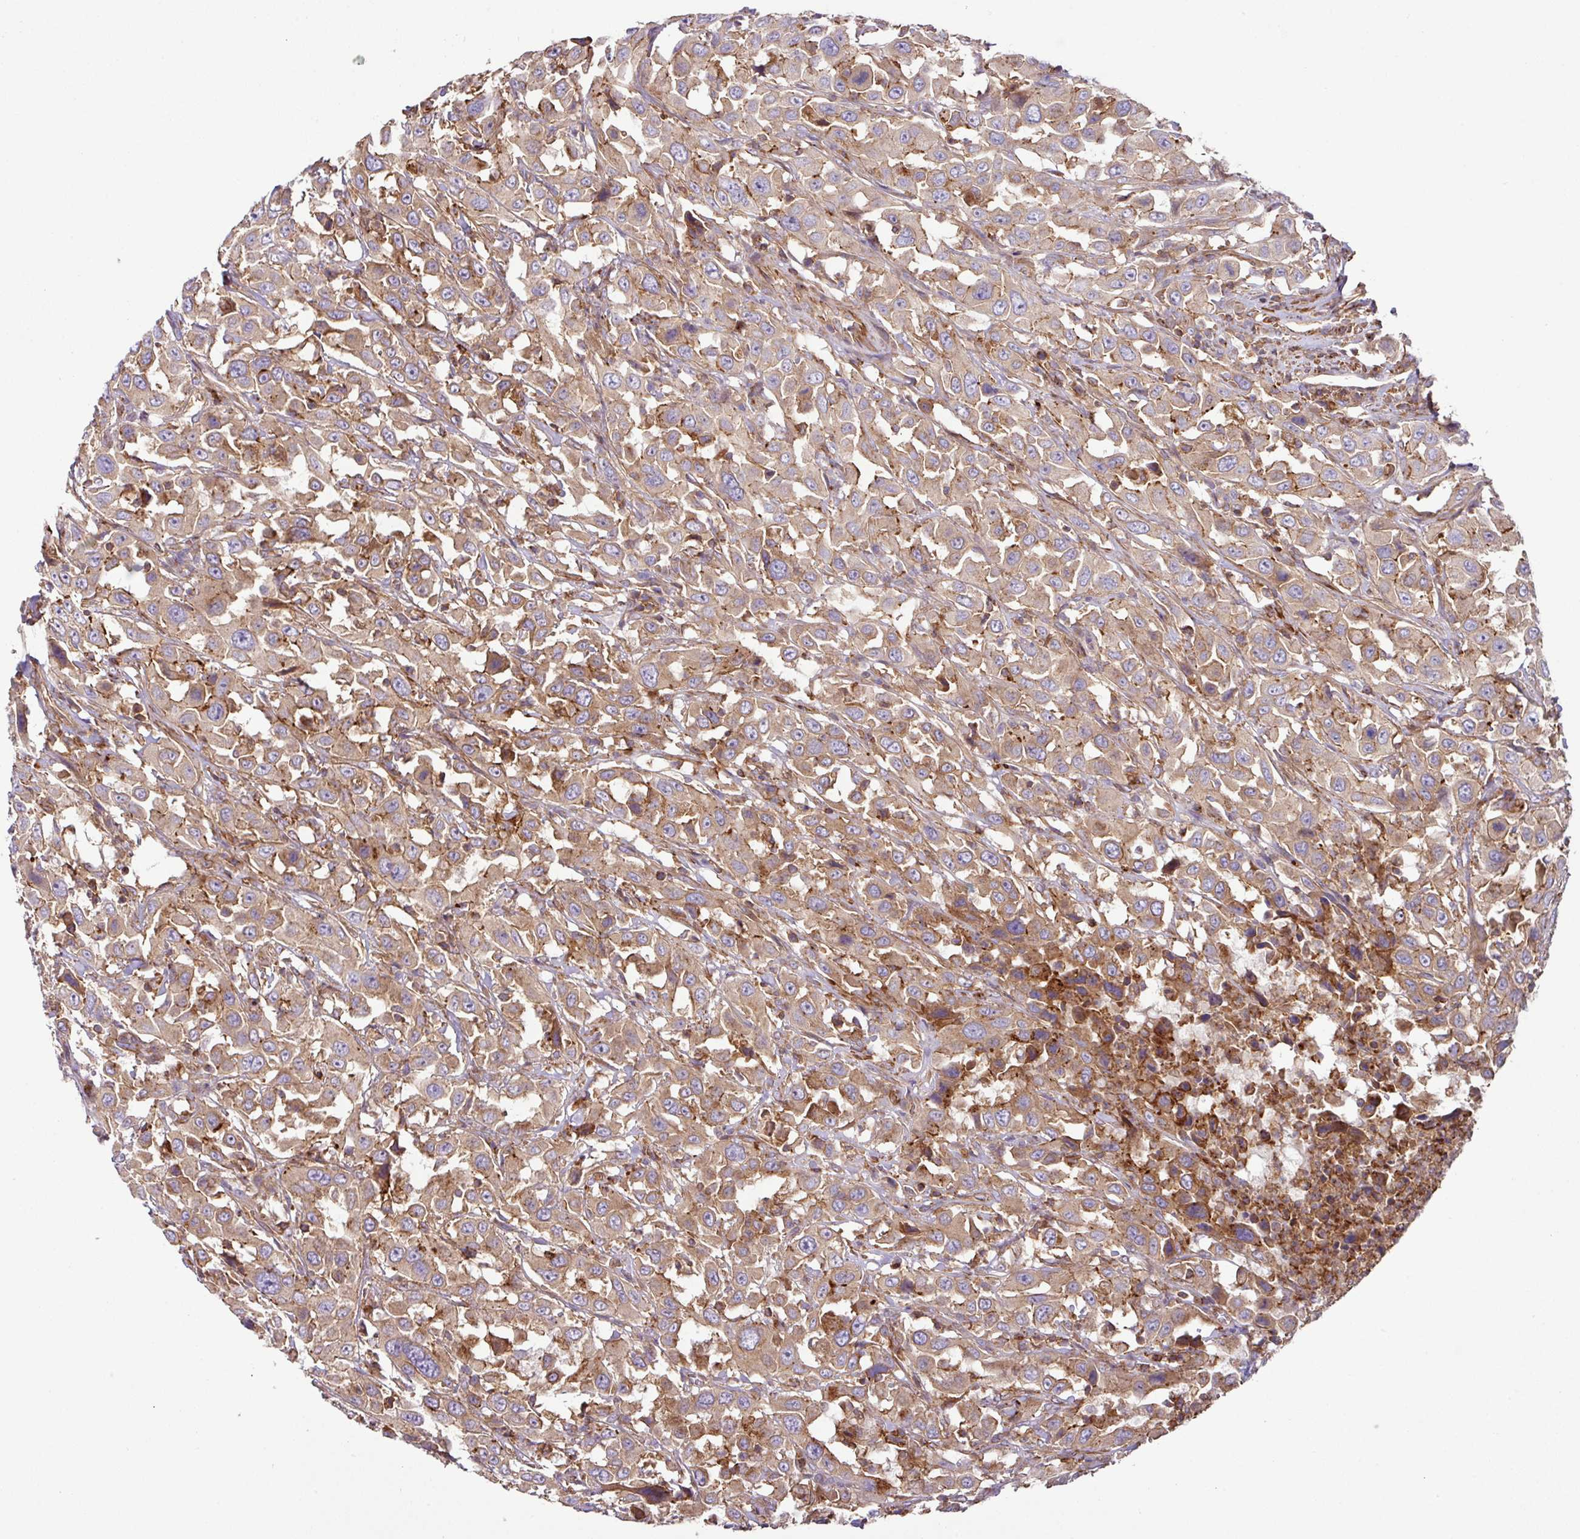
{"staining": {"intensity": "moderate", "quantity": "25%-75%", "location": "cytoplasmic/membranous"}, "tissue": "urothelial cancer", "cell_type": "Tumor cells", "image_type": "cancer", "snomed": [{"axis": "morphology", "description": "Urothelial carcinoma, High grade"}, {"axis": "topography", "description": "Urinary bladder"}], "caption": "A histopathology image of urothelial cancer stained for a protein displays moderate cytoplasmic/membranous brown staining in tumor cells. (DAB IHC with brightfield microscopy, high magnification).", "gene": "RIC1", "patient": {"sex": "male", "age": 61}}